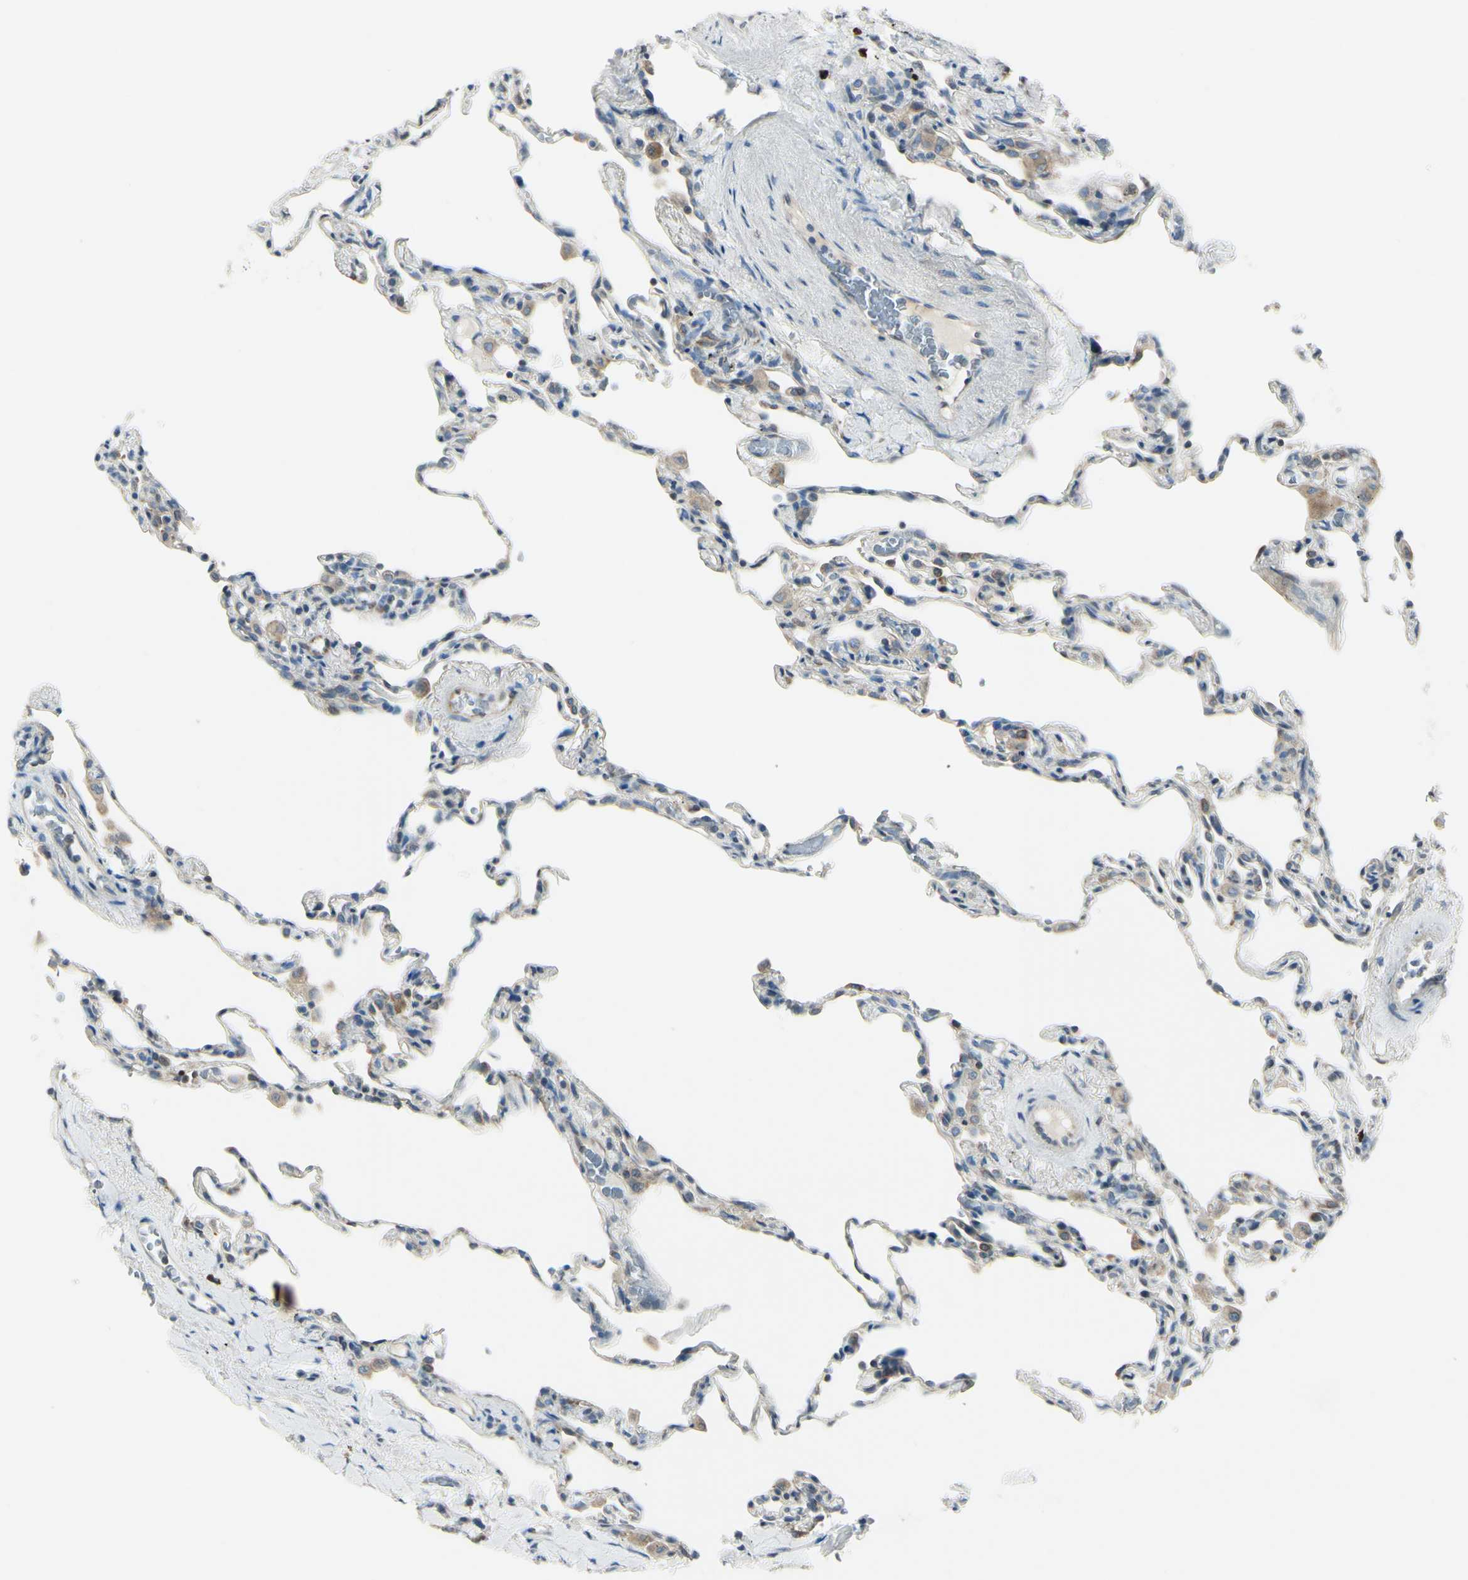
{"staining": {"intensity": "weak", "quantity": "<25%", "location": "cytoplasmic/membranous"}, "tissue": "lung", "cell_type": "Alveolar cells", "image_type": "normal", "snomed": [{"axis": "morphology", "description": "Normal tissue, NOS"}, {"axis": "topography", "description": "Lung"}], "caption": "A high-resolution photomicrograph shows immunohistochemistry staining of benign lung, which shows no significant expression in alveolar cells.", "gene": "SELENOS", "patient": {"sex": "male", "age": 59}}